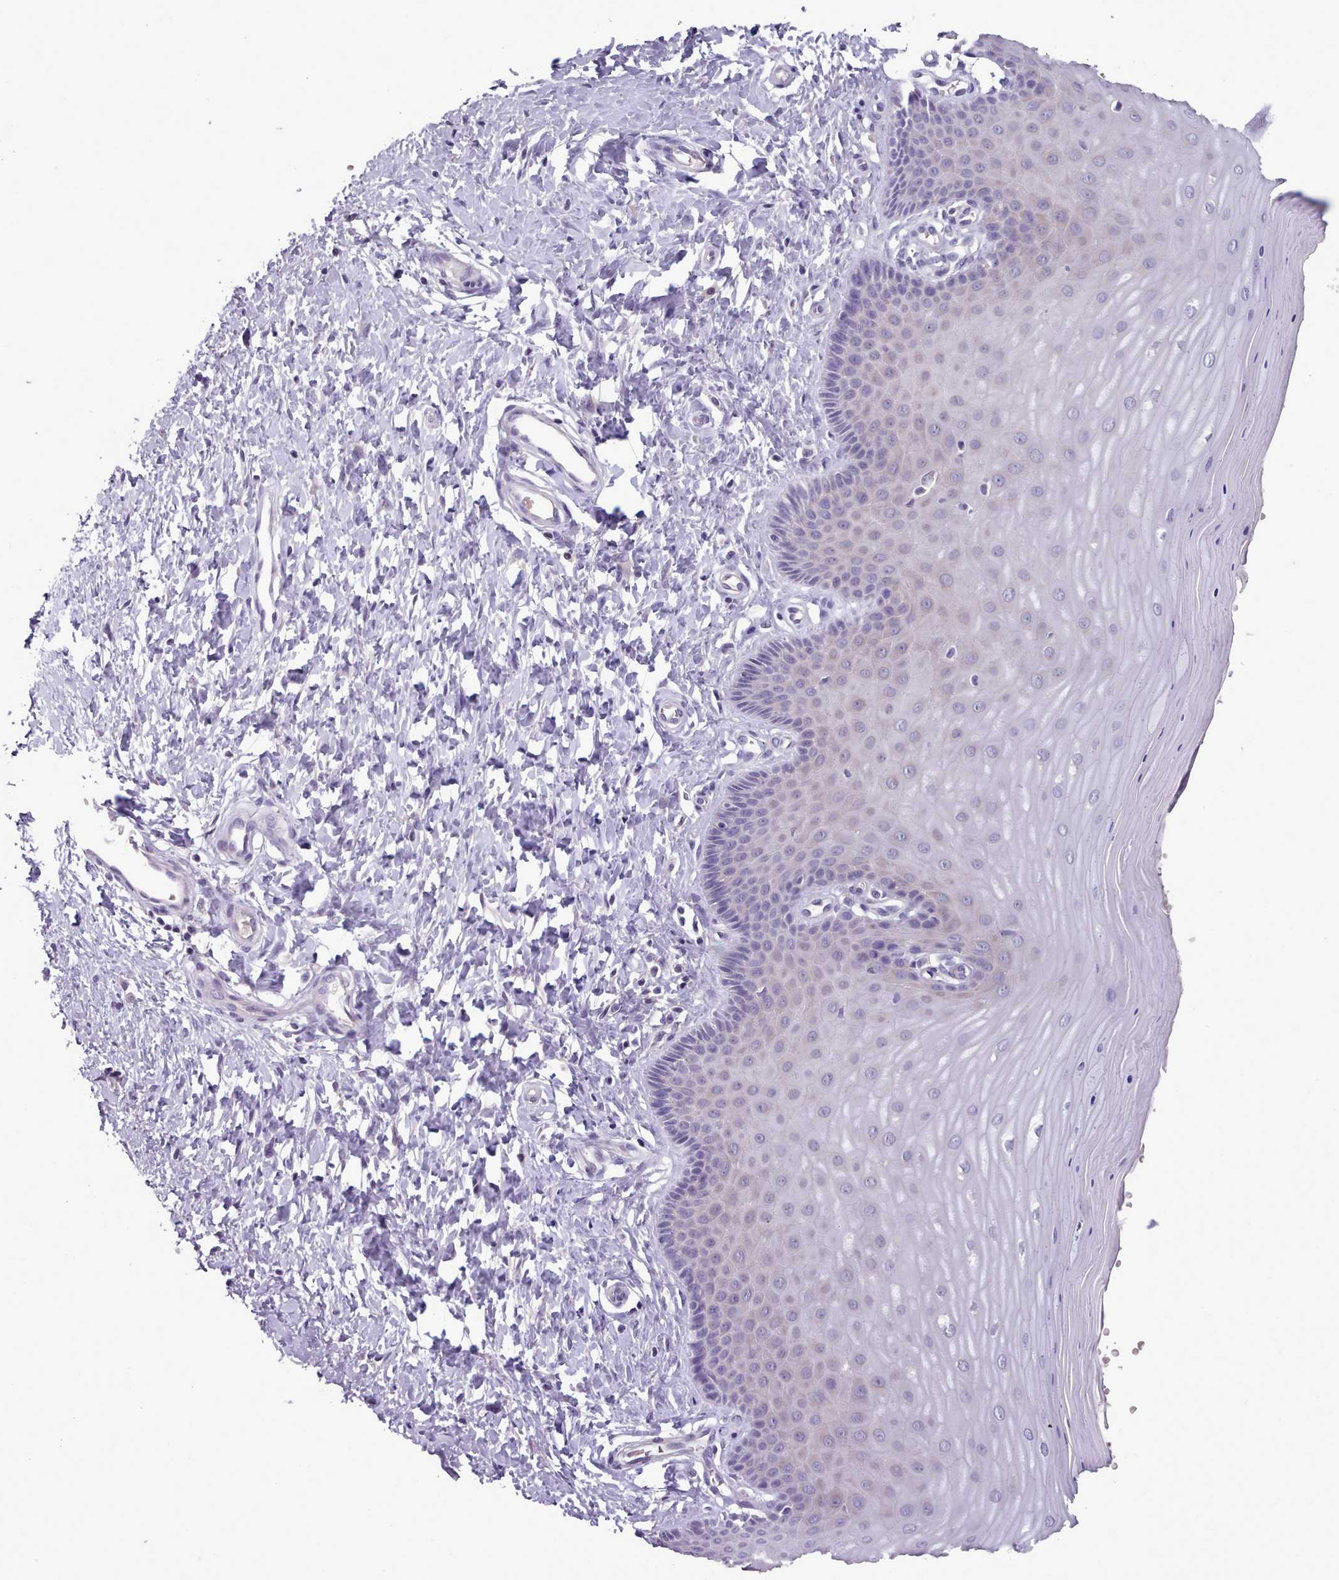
{"staining": {"intensity": "negative", "quantity": "none", "location": "none"}, "tissue": "cervix", "cell_type": "Glandular cells", "image_type": "normal", "snomed": [{"axis": "morphology", "description": "Normal tissue, NOS"}, {"axis": "topography", "description": "Cervix"}], "caption": "IHC histopathology image of benign cervix stained for a protein (brown), which shows no expression in glandular cells.", "gene": "KCTD16", "patient": {"sex": "female", "age": 55}}